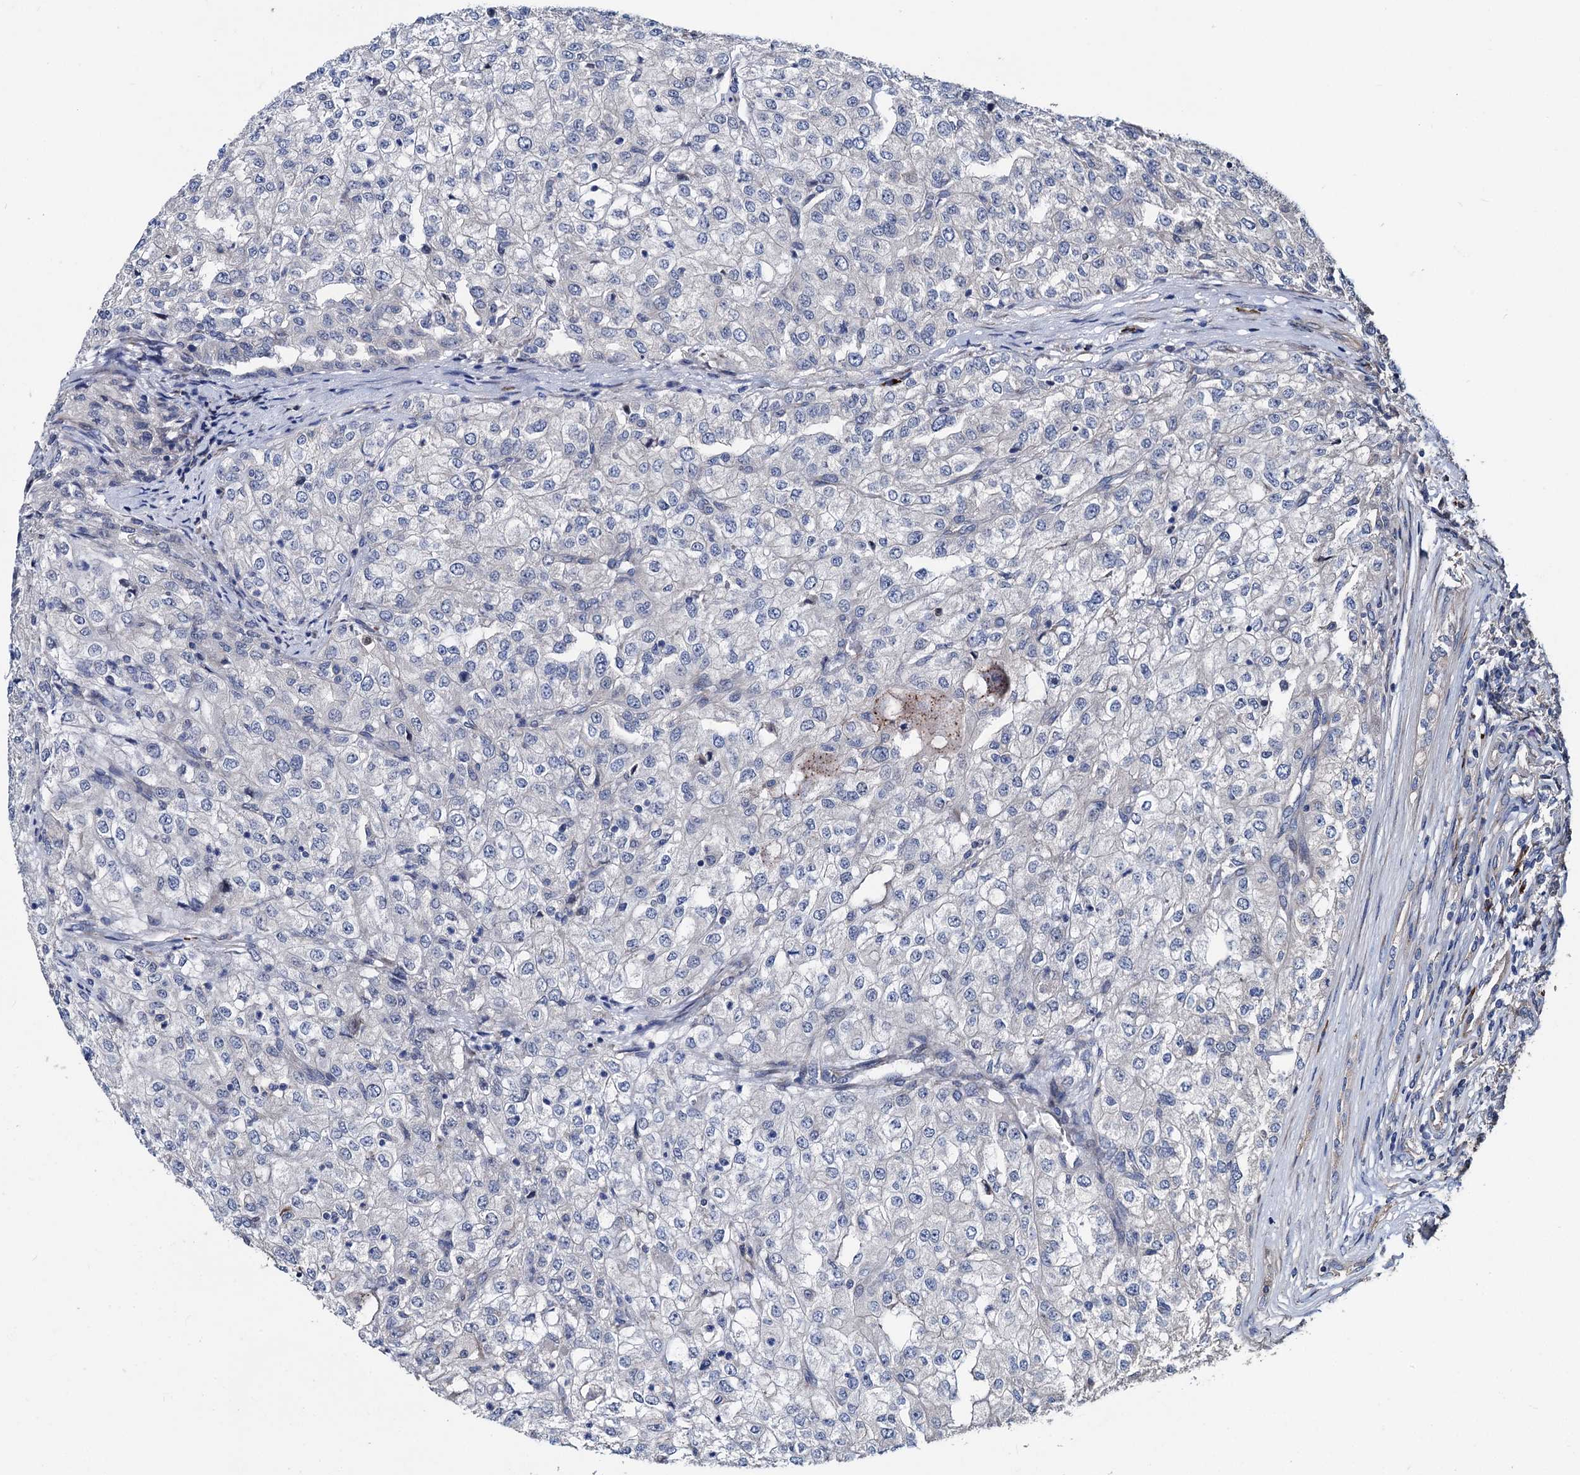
{"staining": {"intensity": "negative", "quantity": "none", "location": "none"}, "tissue": "renal cancer", "cell_type": "Tumor cells", "image_type": "cancer", "snomed": [{"axis": "morphology", "description": "Adenocarcinoma, NOS"}, {"axis": "topography", "description": "Kidney"}], "caption": "Tumor cells show no significant protein staining in renal cancer (adenocarcinoma).", "gene": "AKAP11", "patient": {"sex": "female", "age": 54}}